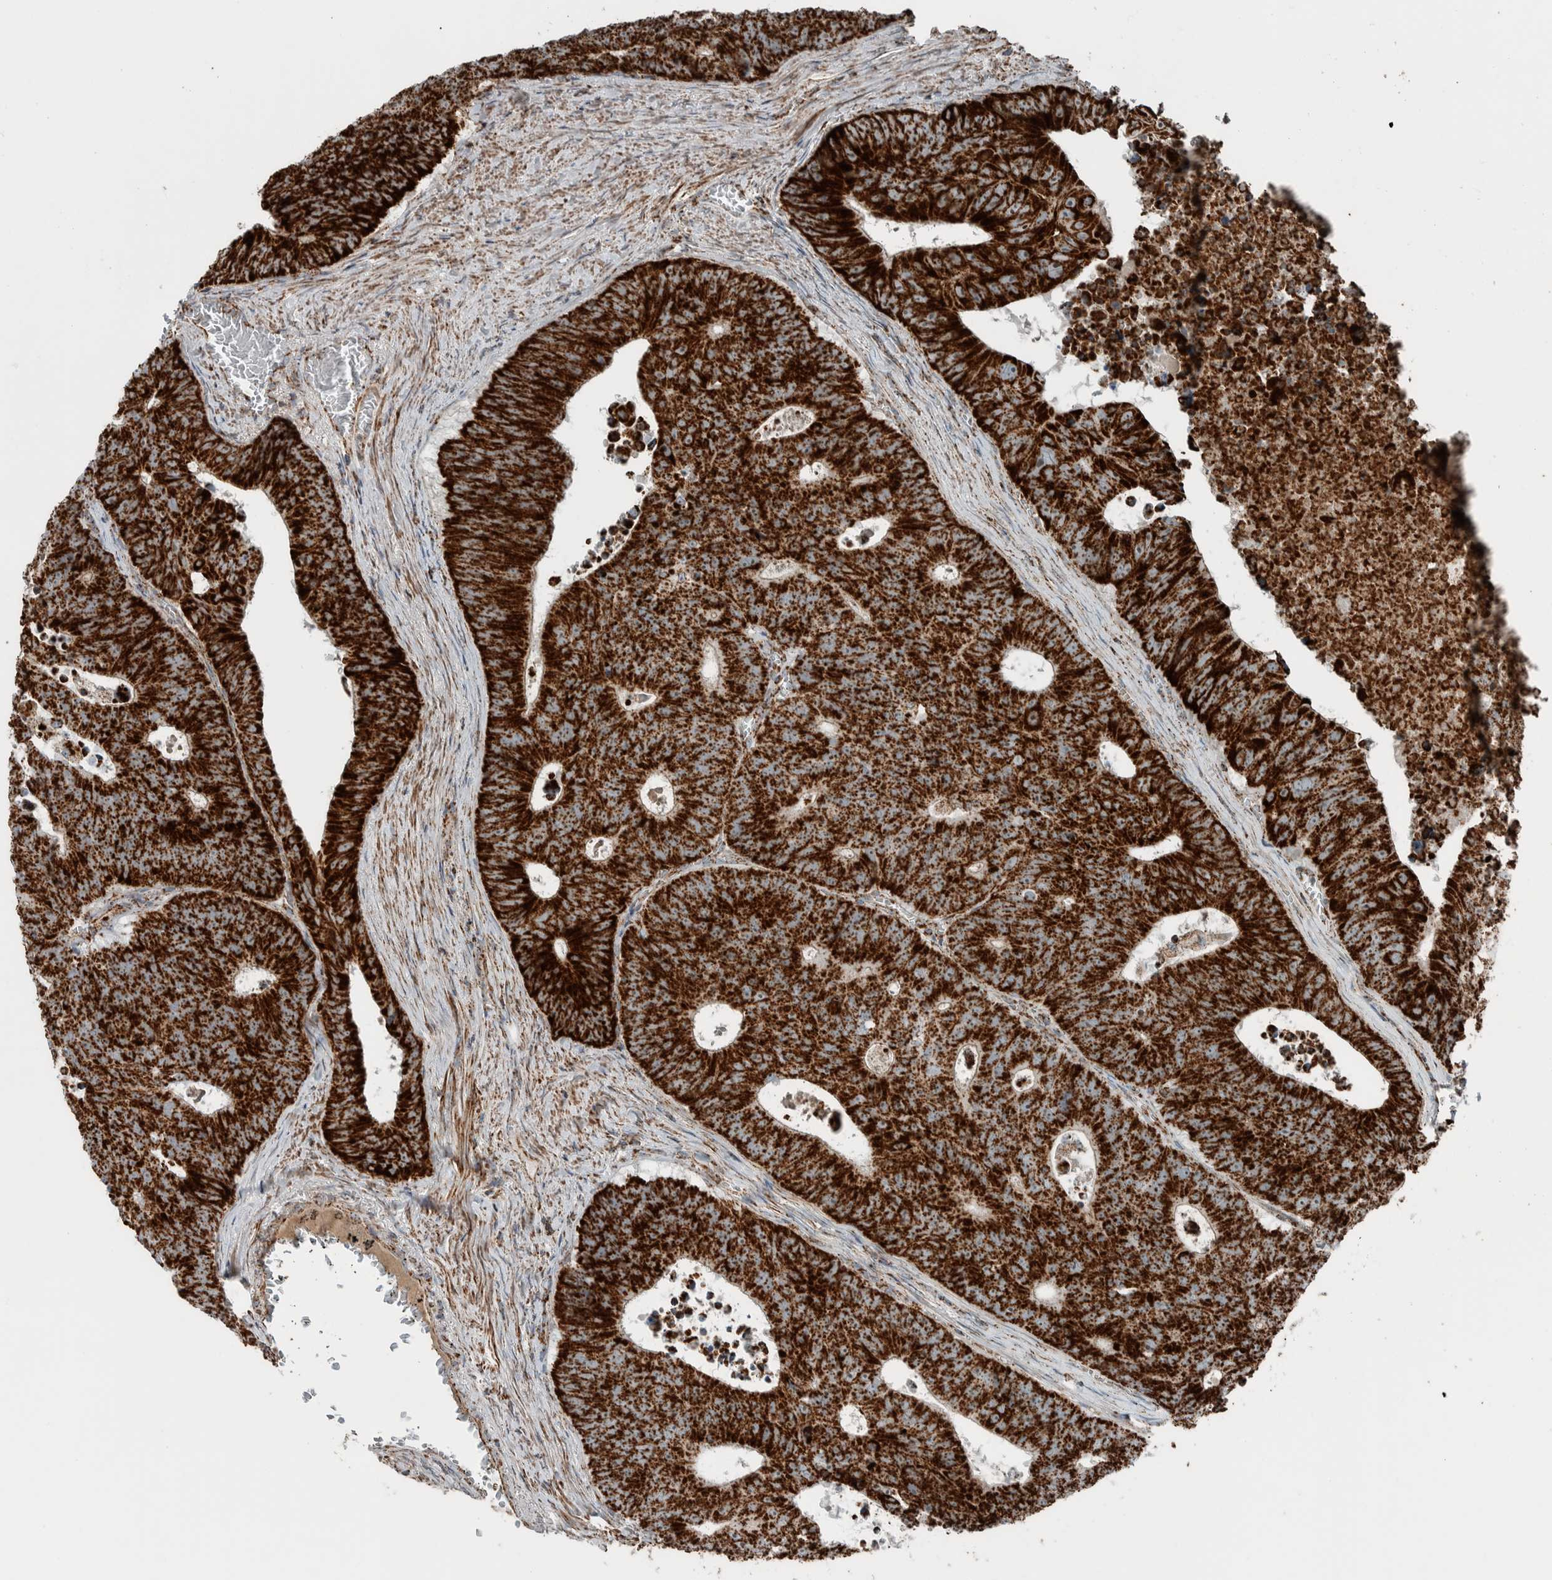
{"staining": {"intensity": "strong", "quantity": ">75%", "location": "cytoplasmic/membranous"}, "tissue": "colorectal cancer", "cell_type": "Tumor cells", "image_type": "cancer", "snomed": [{"axis": "morphology", "description": "Adenocarcinoma, NOS"}, {"axis": "topography", "description": "Colon"}], "caption": "Human colorectal cancer (adenocarcinoma) stained with a protein marker demonstrates strong staining in tumor cells.", "gene": "CNTROB", "patient": {"sex": "male", "age": 87}}